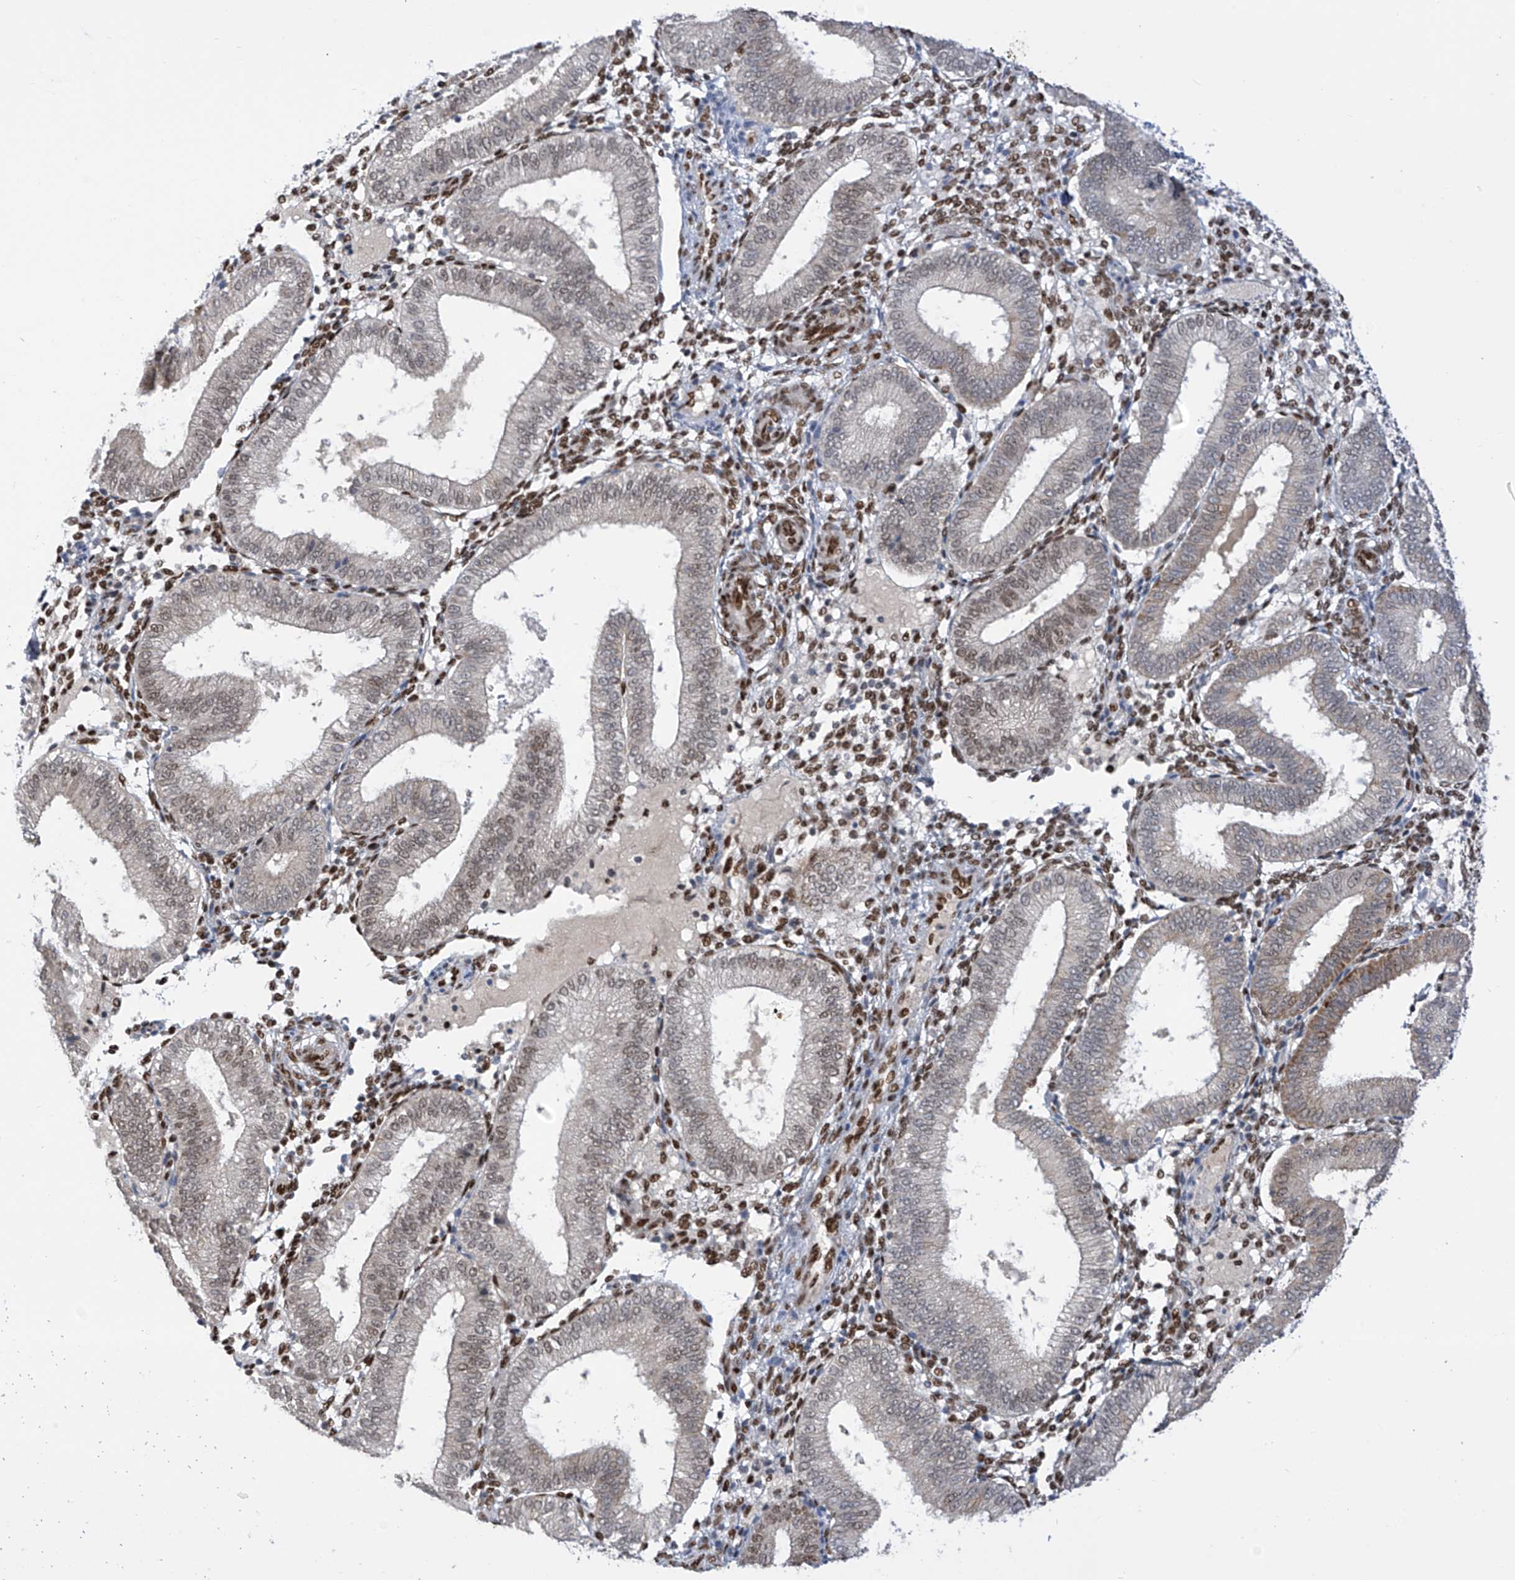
{"staining": {"intensity": "moderate", "quantity": "25%-75%", "location": "nuclear"}, "tissue": "endometrium", "cell_type": "Cells in endometrial stroma", "image_type": "normal", "snomed": [{"axis": "morphology", "description": "Normal tissue, NOS"}, {"axis": "topography", "description": "Endometrium"}], "caption": "Moderate nuclear staining is present in about 25%-75% of cells in endometrial stroma in normal endometrium.", "gene": "PM20D2", "patient": {"sex": "female", "age": 39}}